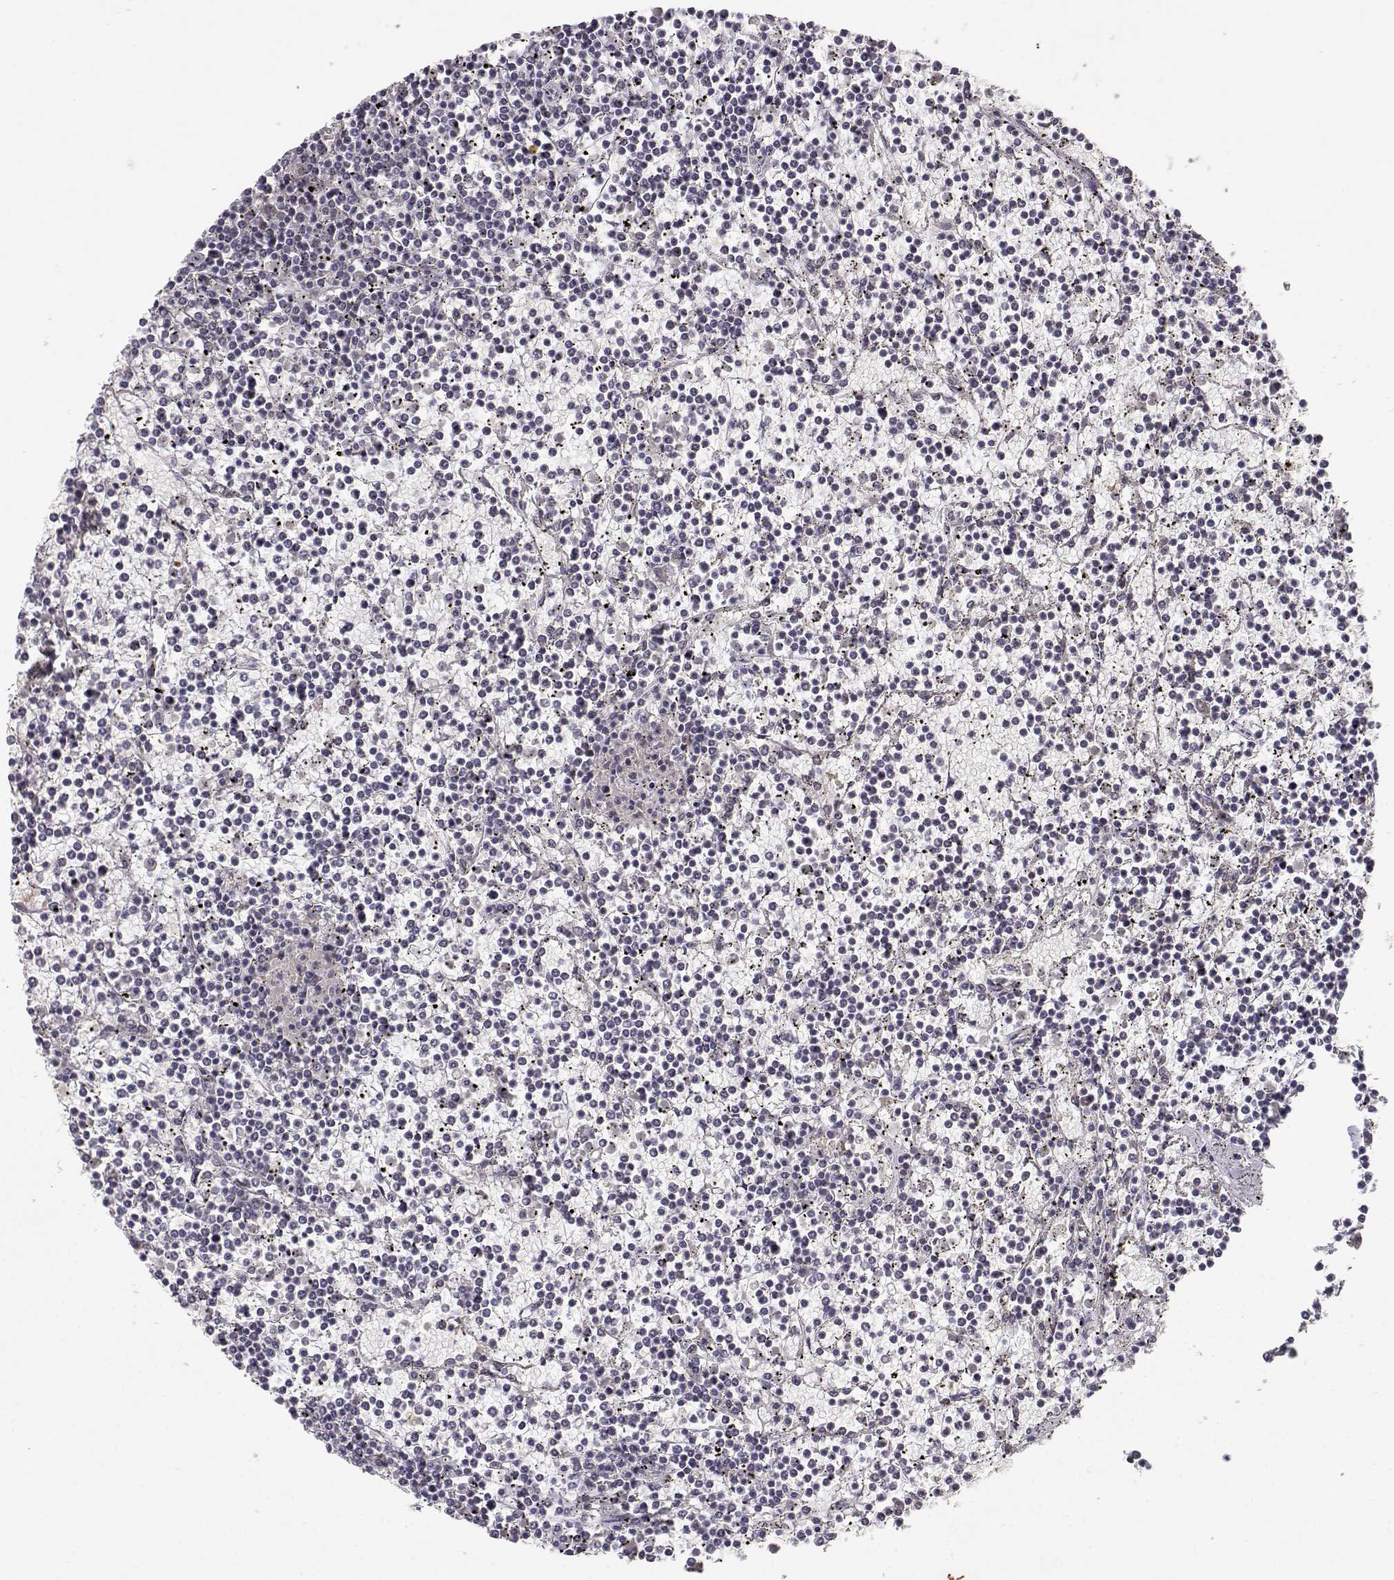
{"staining": {"intensity": "negative", "quantity": "none", "location": "none"}, "tissue": "lymphoma", "cell_type": "Tumor cells", "image_type": "cancer", "snomed": [{"axis": "morphology", "description": "Malignant lymphoma, non-Hodgkin's type, Low grade"}, {"axis": "topography", "description": "Spleen"}], "caption": "This is a histopathology image of IHC staining of malignant lymphoma, non-Hodgkin's type (low-grade), which shows no expression in tumor cells.", "gene": "RAD51", "patient": {"sex": "female", "age": 19}}